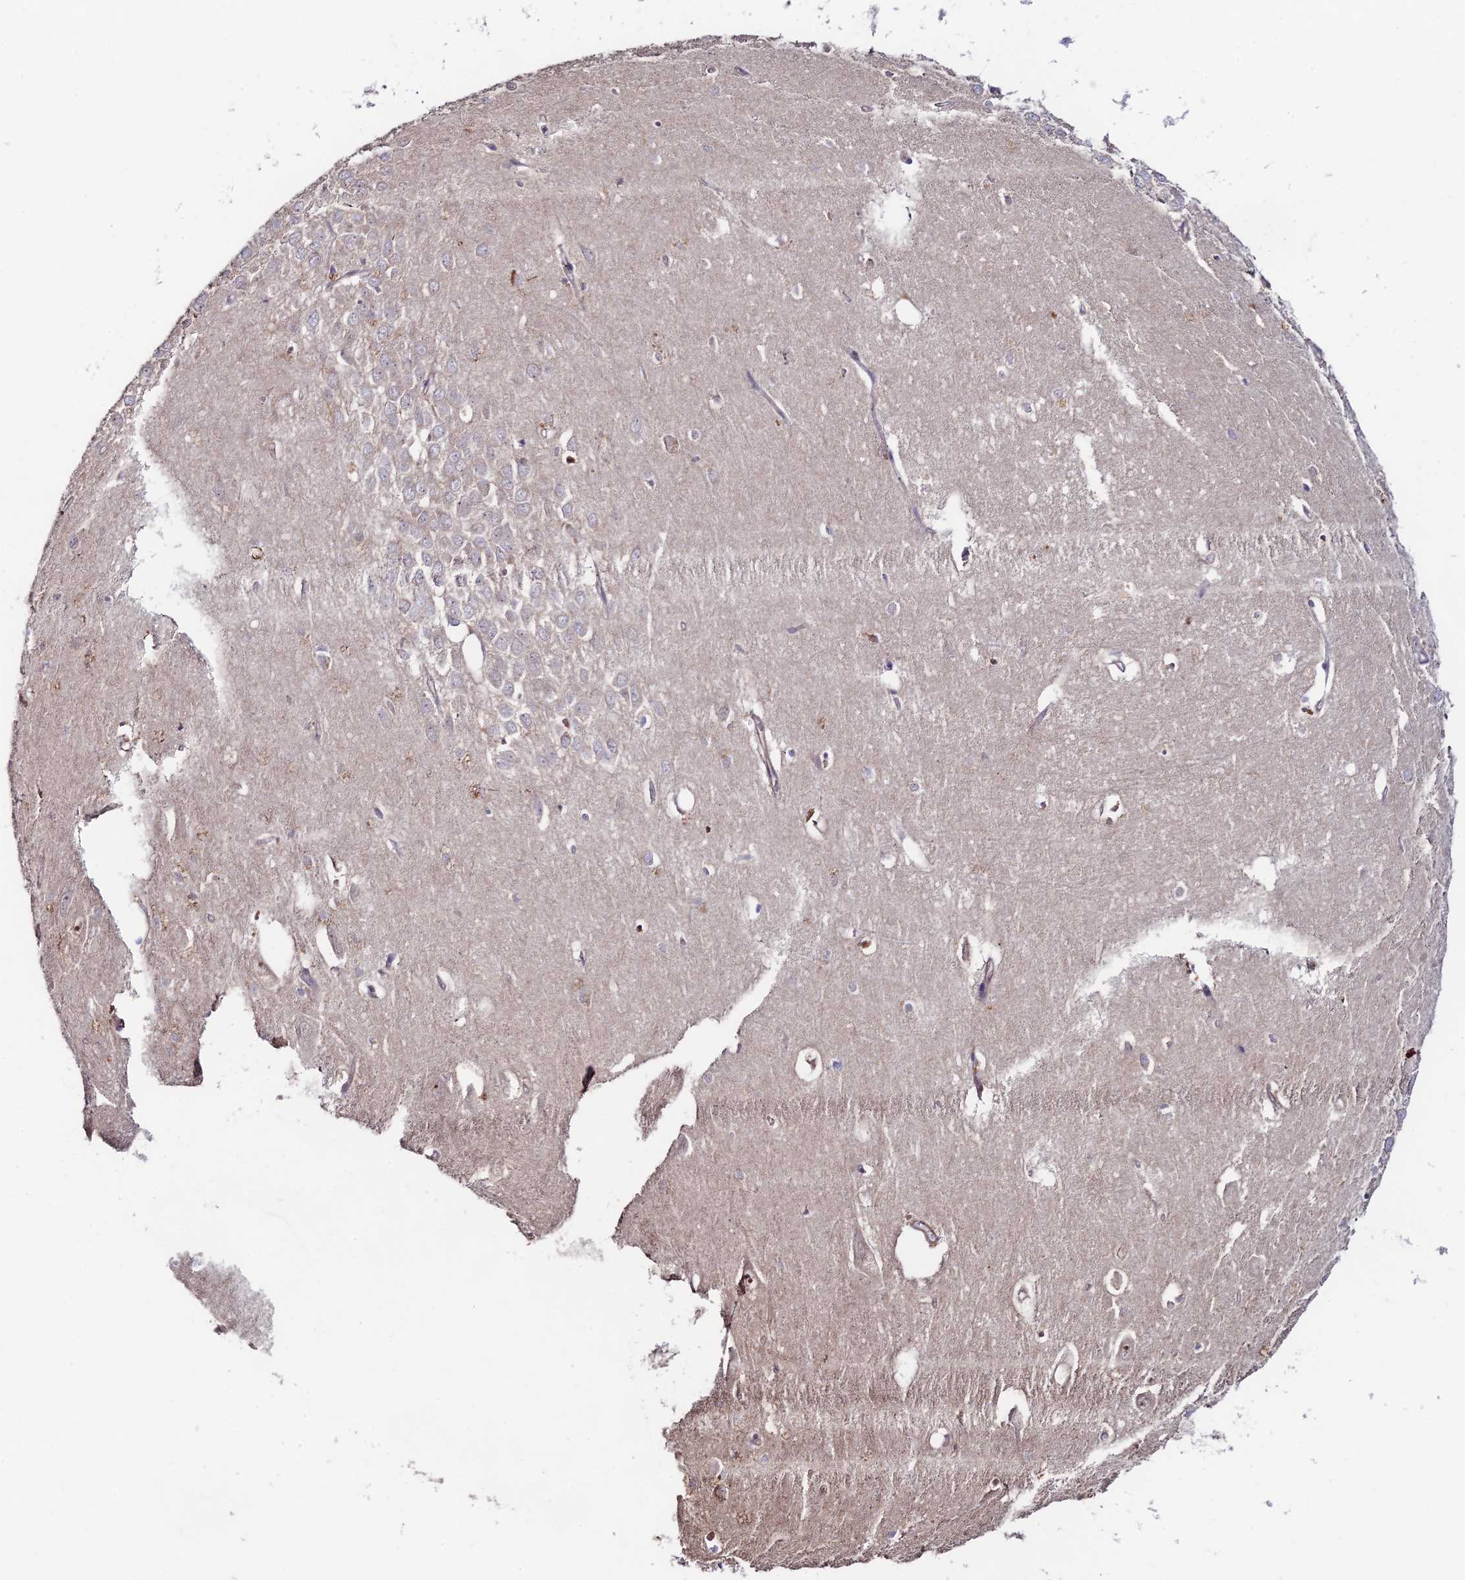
{"staining": {"intensity": "weak", "quantity": "<25%", "location": "cytoplasmic/membranous"}, "tissue": "hippocampus", "cell_type": "Glial cells", "image_type": "normal", "snomed": [{"axis": "morphology", "description": "Normal tissue, NOS"}, {"axis": "topography", "description": "Hippocampus"}], "caption": "IHC image of benign hippocampus: hippocampus stained with DAB demonstrates no significant protein positivity in glial cells. Nuclei are stained in blue.", "gene": "CLCF1", "patient": {"sex": "female", "age": 64}}